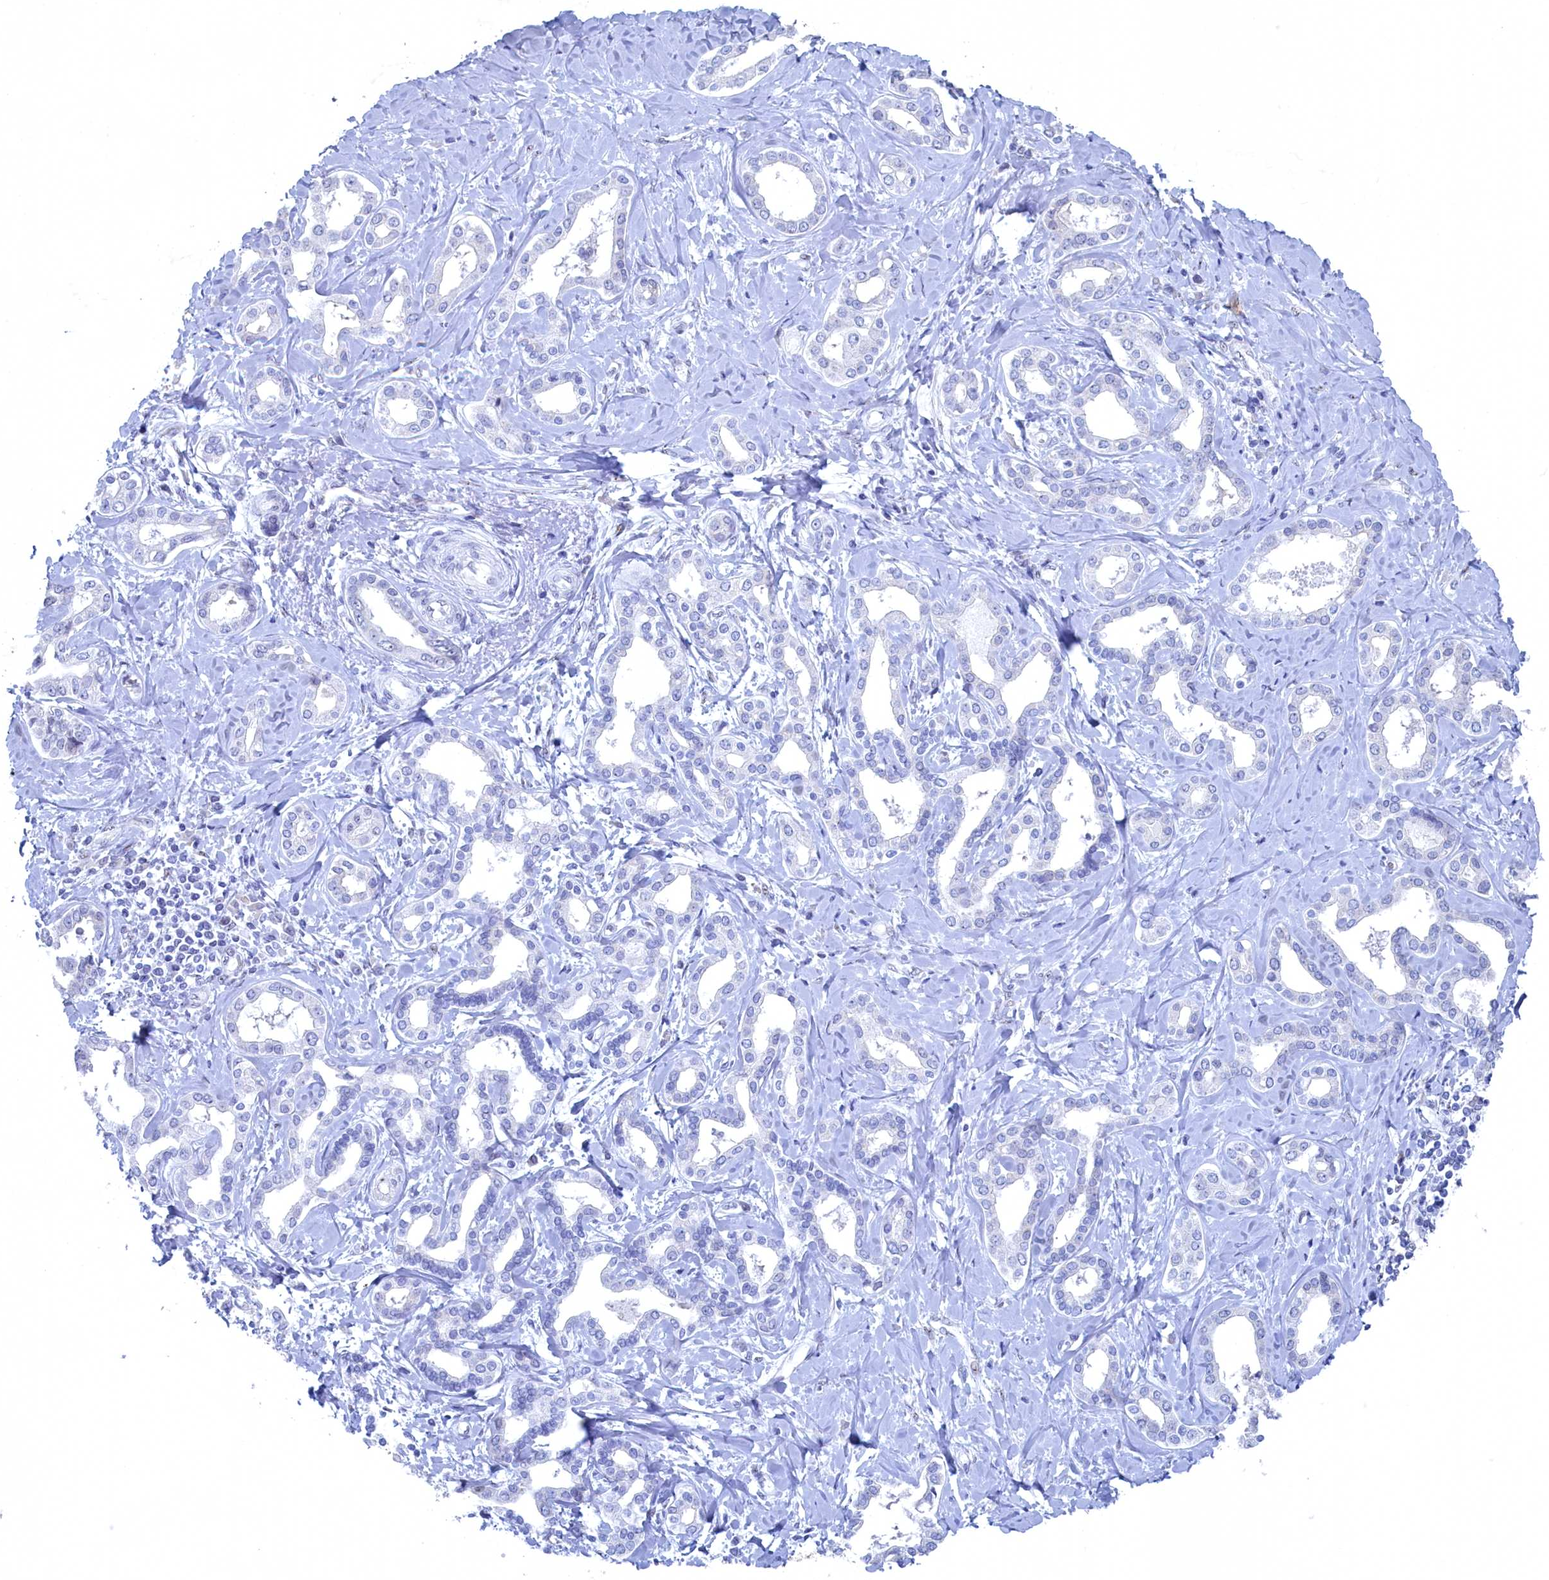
{"staining": {"intensity": "negative", "quantity": "none", "location": "none"}, "tissue": "liver cancer", "cell_type": "Tumor cells", "image_type": "cancer", "snomed": [{"axis": "morphology", "description": "Cholangiocarcinoma"}, {"axis": "topography", "description": "Liver"}], "caption": "There is no significant staining in tumor cells of liver cancer. The staining was performed using DAB to visualize the protein expression in brown, while the nuclei were stained in blue with hematoxylin (Magnification: 20x).", "gene": "WDR76", "patient": {"sex": "female", "age": 77}}